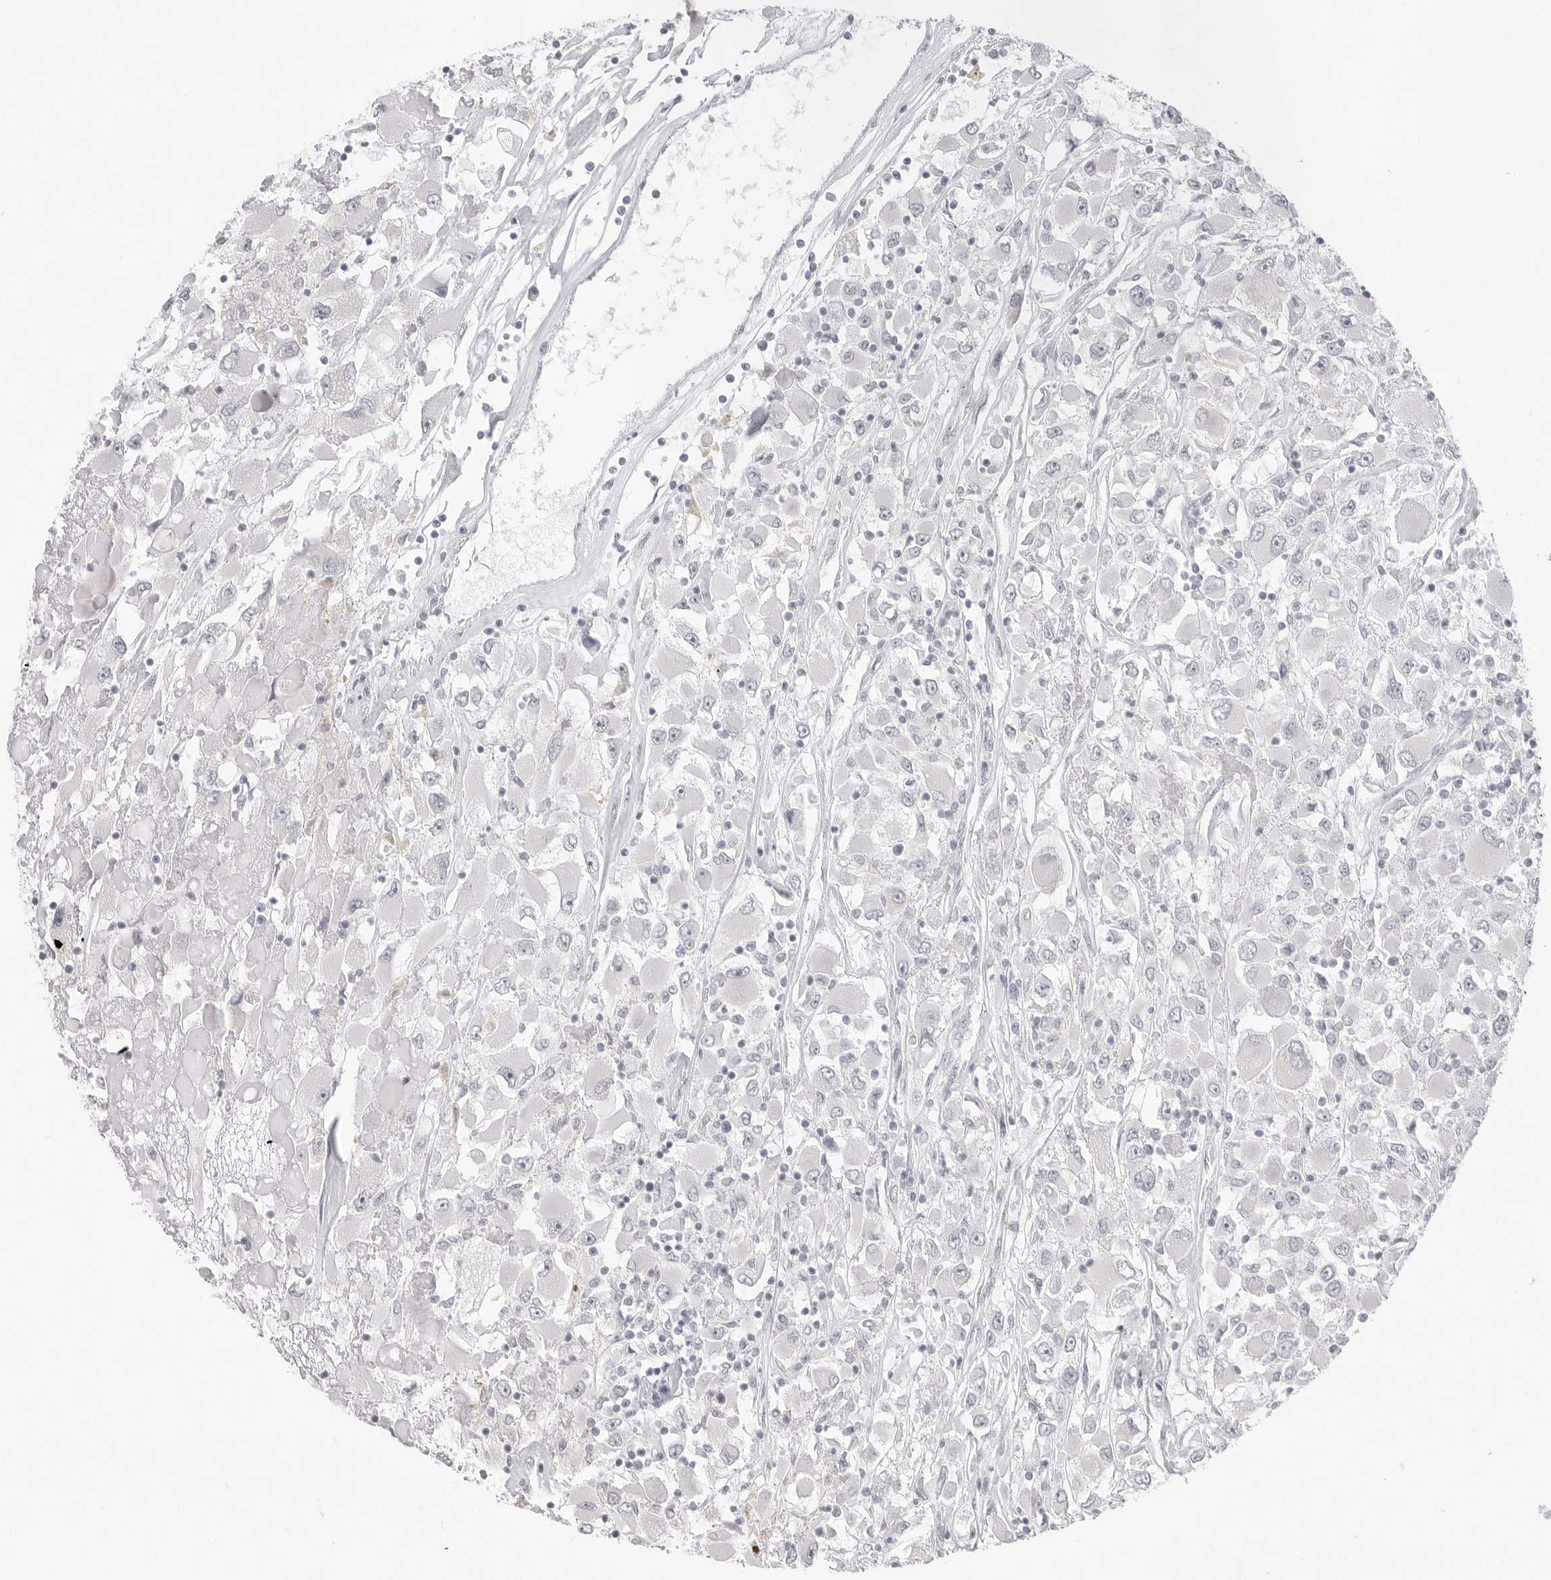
{"staining": {"intensity": "negative", "quantity": "none", "location": "none"}, "tissue": "renal cancer", "cell_type": "Tumor cells", "image_type": "cancer", "snomed": [{"axis": "morphology", "description": "Adenocarcinoma, NOS"}, {"axis": "topography", "description": "Kidney"}], "caption": "IHC of renal cancer displays no staining in tumor cells.", "gene": "KLK11", "patient": {"sex": "female", "age": 52}}